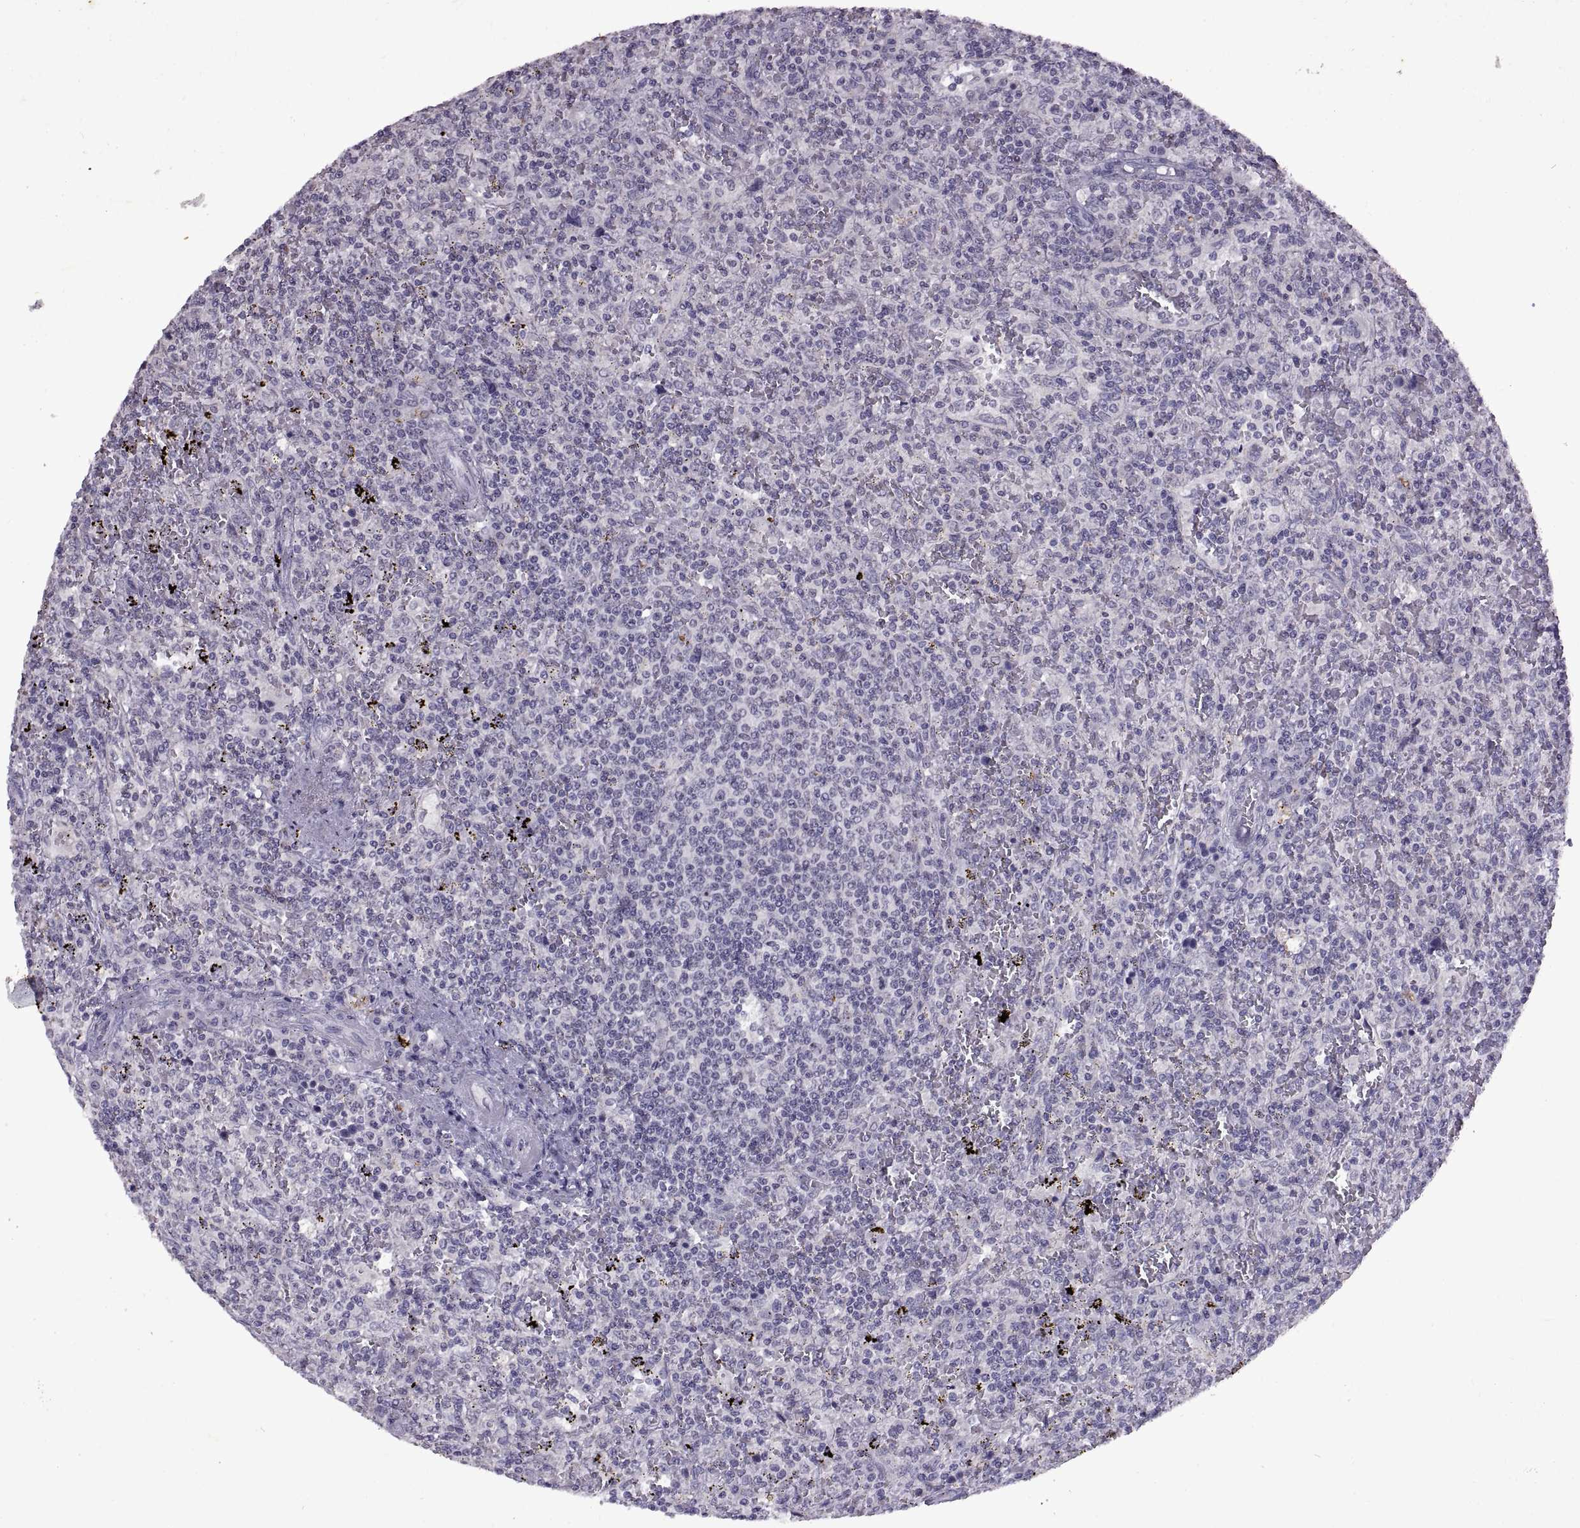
{"staining": {"intensity": "negative", "quantity": "none", "location": "none"}, "tissue": "lymphoma", "cell_type": "Tumor cells", "image_type": "cancer", "snomed": [{"axis": "morphology", "description": "Malignant lymphoma, non-Hodgkin's type, Low grade"}, {"axis": "topography", "description": "Spleen"}], "caption": "High power microscopy image of an IHC histopathology image of malignant lymphoma, non-Hodgkin's type (low-grade), revealing no significant expression in tumor cells.", "gene": "SINHCAF", "patient": {"sex": "male", "age": 62}}